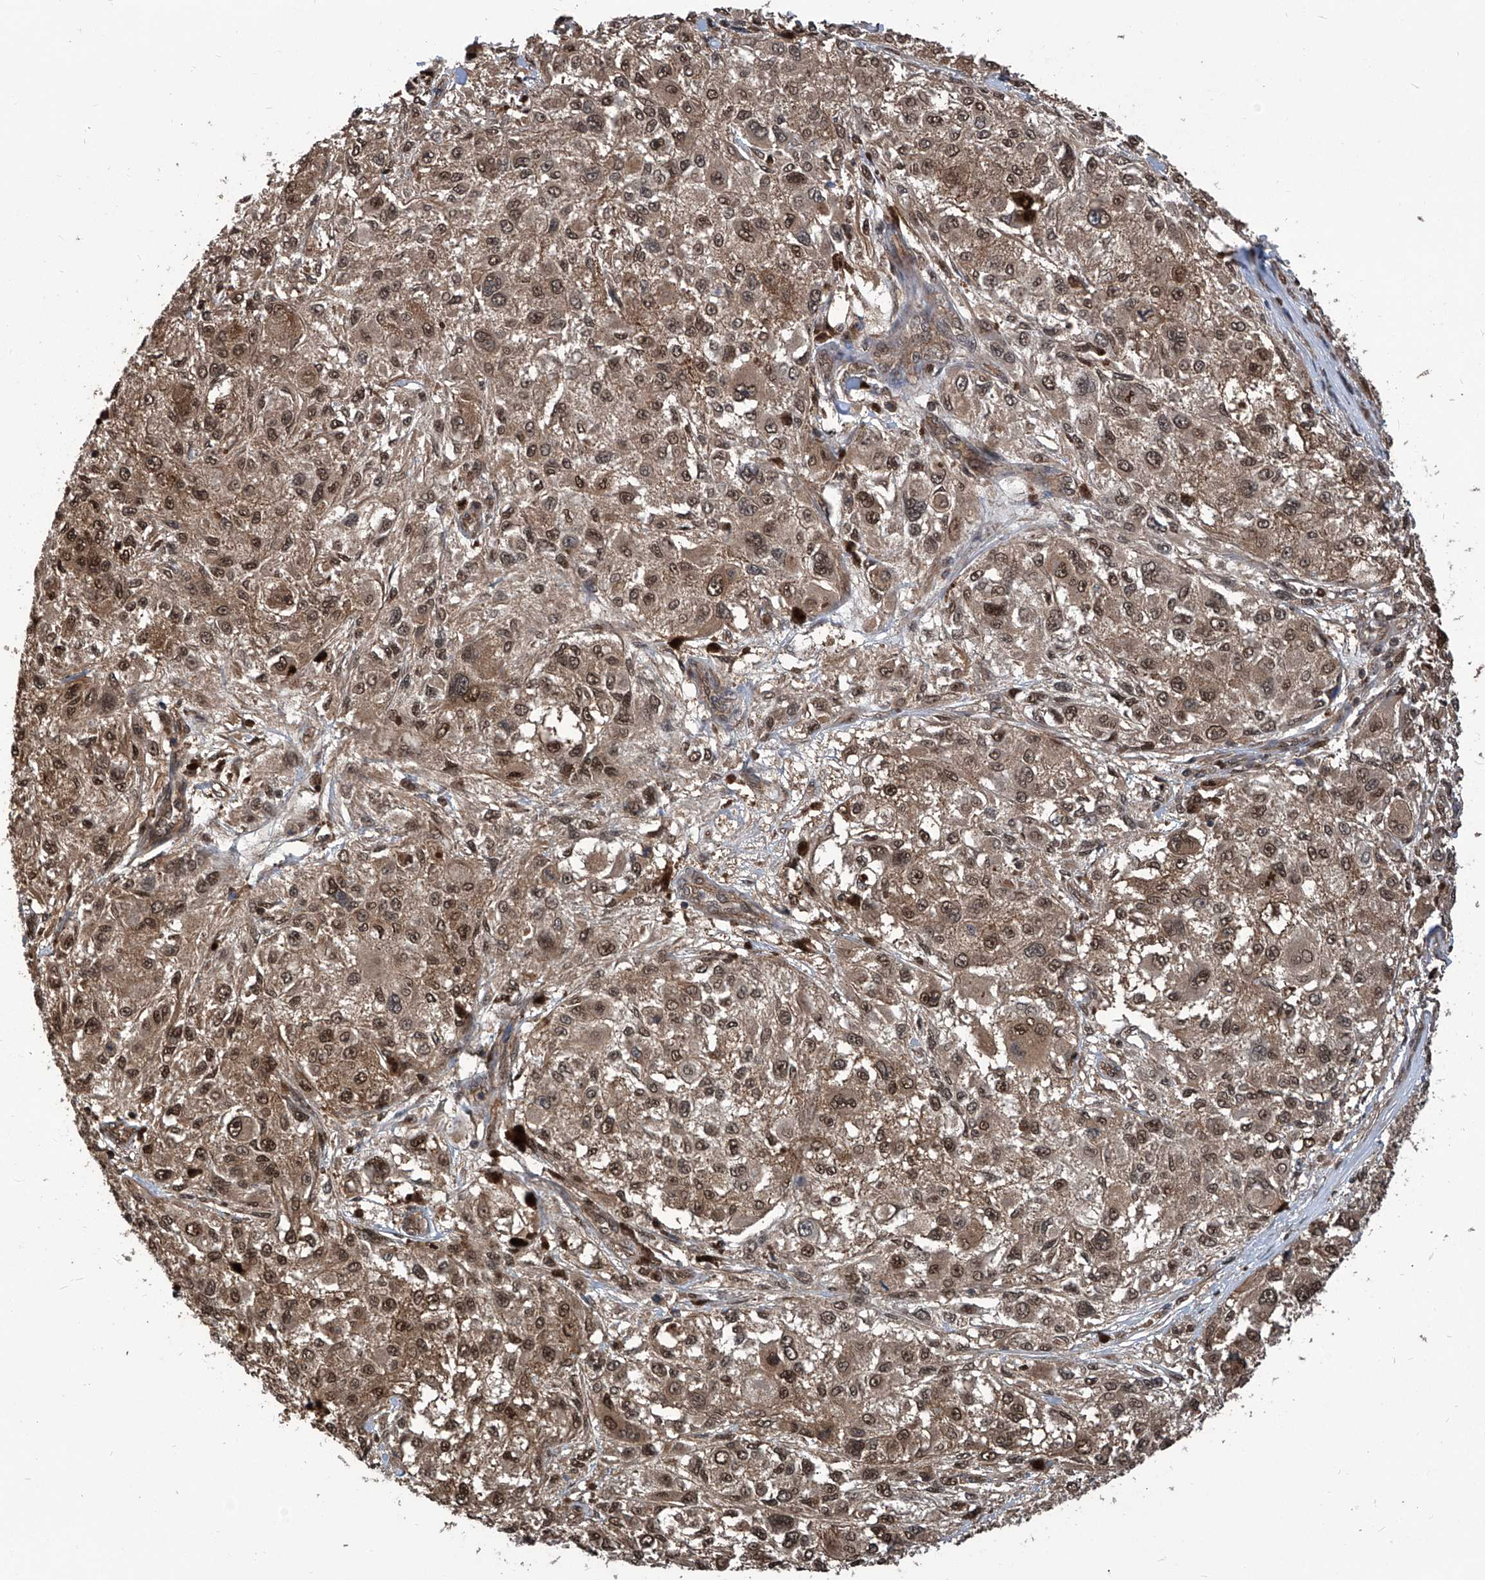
{"staining": {"intensity": "strong", "quantity": ">75%", "location": "cytoplasmic/membranous,nuclear"}, "tissue": "melanoma", "cell_type": "Tumor cells", "image_type": "cancer", "snomed": [{"axis": "morphology", "description": "Necrosis, NOS"}, {"axis": "morphology", "description": "Malignant melanoma, NOS"}, {"axis": "topography", "description": "Skin"}], "caption": "About >75% of tumor cells in human malignant melanoma exhibit strong cytoplasmic/membranous and nuclear protein positivity as visualized by brown immunohistochemical staining.", "gene": "PSMB1", "patient": {"sex": "female", "age": 87}}